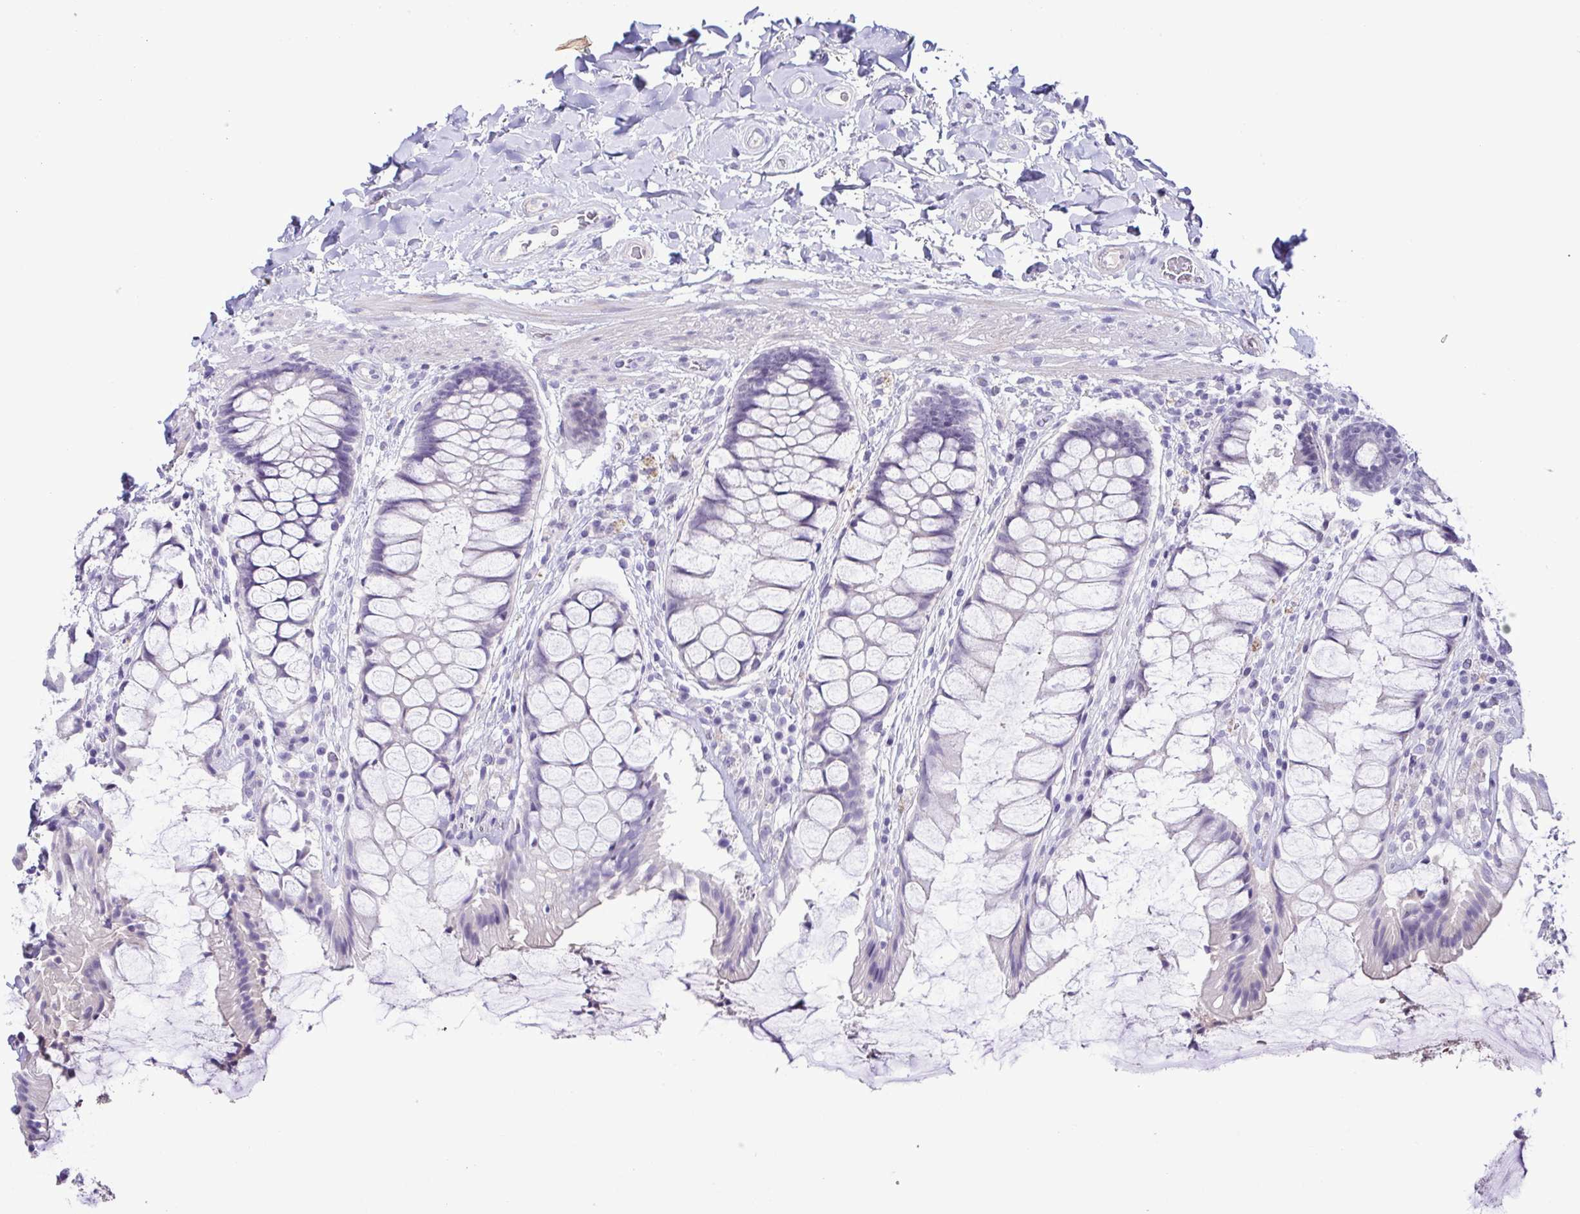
{"staining": {"intensity": "negative", "quantity": "none", "location": "none"}, "tissue": "rectum", "cell_type": "Glandular cells", "image_type": "normal", "snomed": [{"axis": "morphology", "description": "Normal tissue, NOS"}, {"axis": "topography", "description": "Rectum"}], "caption": "DAB immunohistochemical staining of unremarkable rectum demonstrates no significant staining in glandular cells.", "gene": "TERT", "patient": {"sex": "female", "age": 58}}